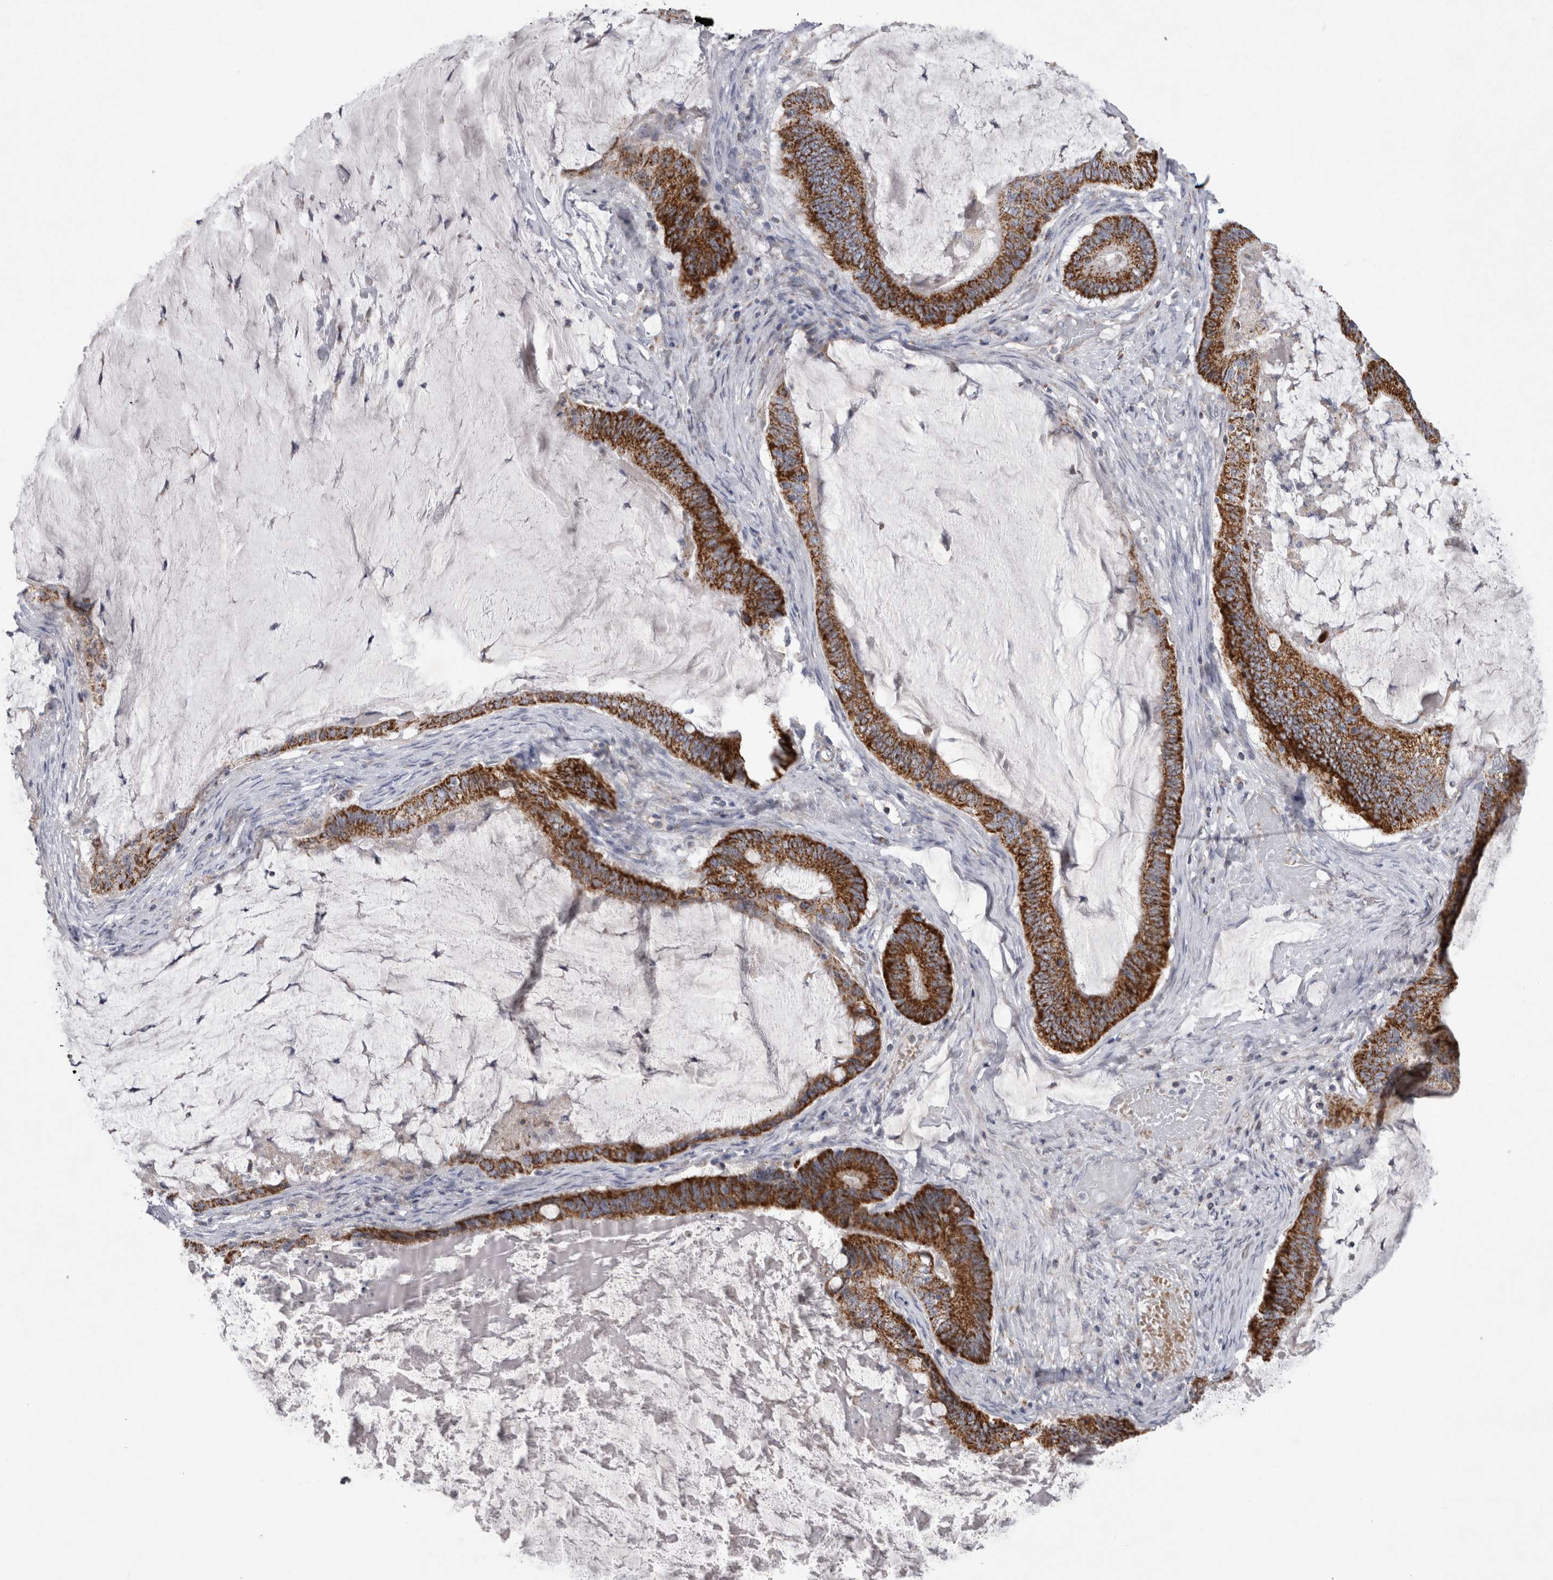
{"staining": {"intensity": "strong", "quantity": ">75%", "location": "cytoplasmic/membranous"}, "tissue": "ovarian cancer", "cell_type": "Tumor cells", "image_type": "cancer", "snomed": [{"axis": "morphology", "description": "Cystadenocarcinoma, mucinous, NOS"}, {"axis": "topography", "description": "Ovary"}], "caption": "Ovarian cancer (mucinous cystadenocarcinoma) stained with a brown dye displays strong cytoplasmic/membranous positive positivity in approximately >75% of tumor cells.", "gene": "HDHD3", "patient": {"sex": "female", "age": 61}}